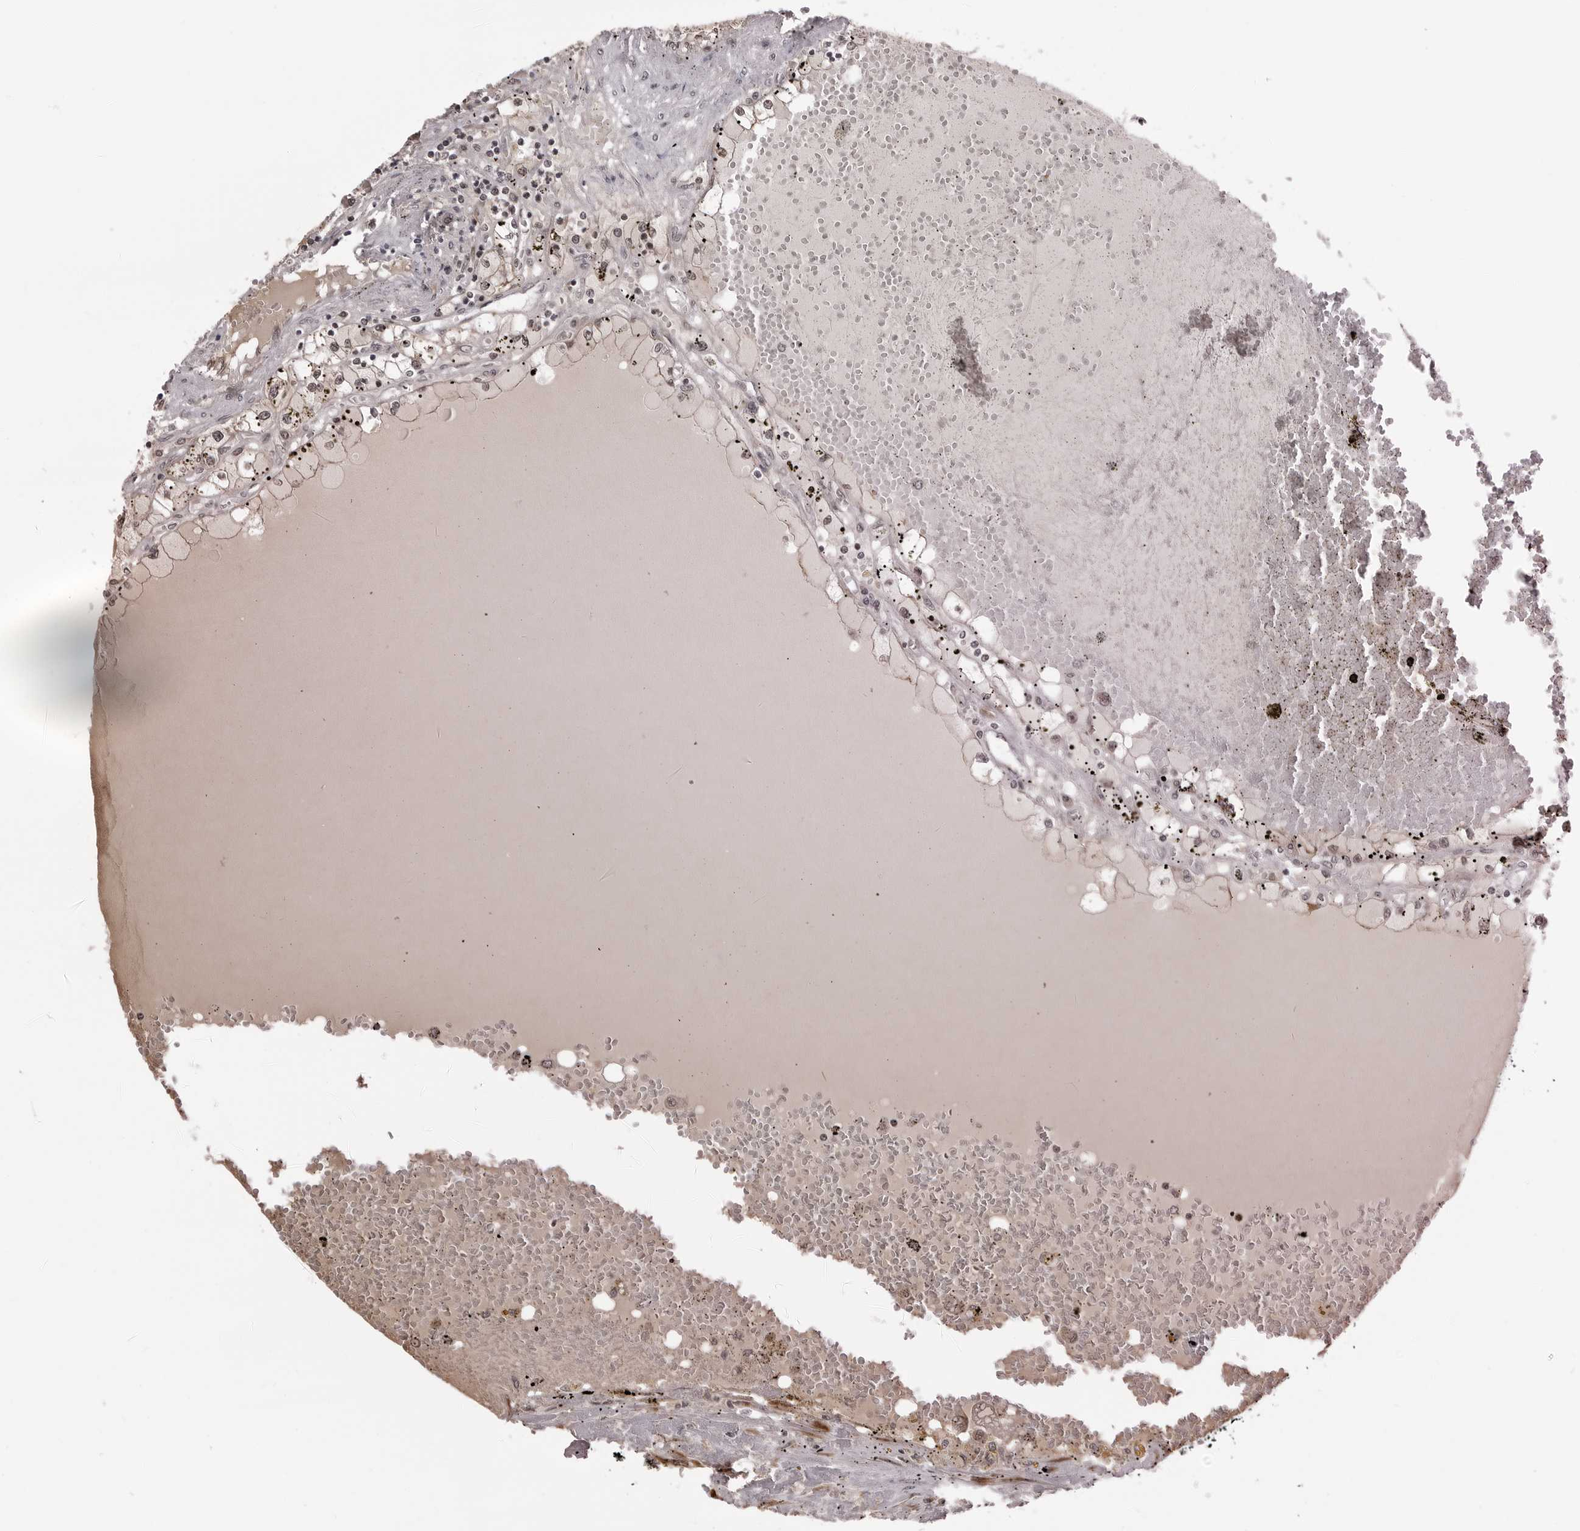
{"staining": {"intensity": "moderate", "quantity": "25%-75%", "location": "cytoplasmic/membranous,nuclear"}, "tissue": "renal cancer", "cell_type": "Tumor cells", "image_type": "cancer", "snomed": [{"axis": "morphology", "description": "Adenocarcinoma, NOS"}, {"axis": "topography", "description": "Kidney"}], "caption": "Immunohistochemical staining of adenocarcinoma (renal) exhibits moderate cytoplasmic/membranous and nuclear protein positivity in about 25%-75% of tumor cells.", "gene": "PHF3", "patient": {"sex": "male", "age": 56}}